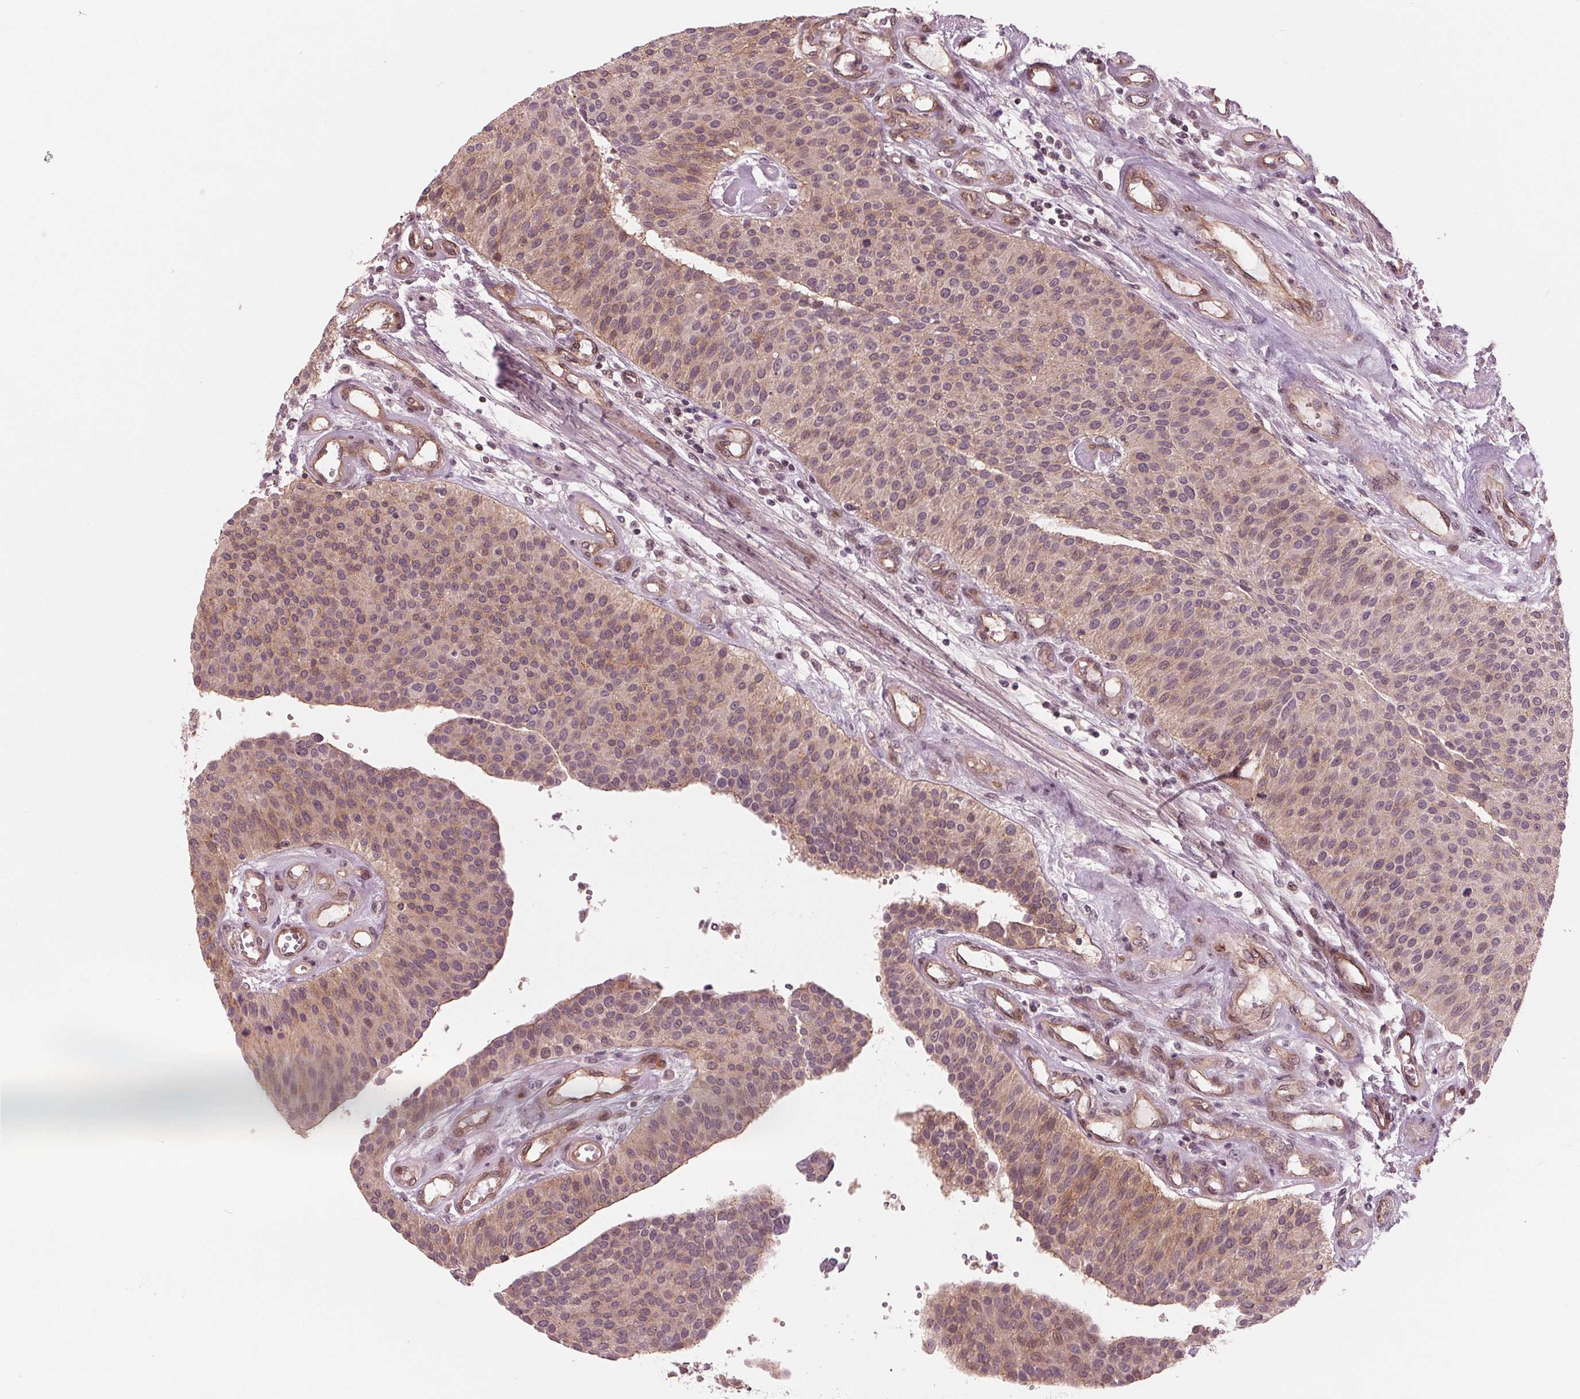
{"staining": {"intensity": "weak", "quantity": "<25%", "location": "cytoplasmic/membranous"}, "tissue": "urothelial cancer", "cell_type": "Tumor cells", "image_type": "cancer", "snomed": [{"axis": "morphology", "description": "Urothelial carcinoma, NOS"}, {"axis": "topography", "description": "Urinary bladder"}], "caption": "IHC image of neoplastic tissue: urothelial cancer stained with DAB (3,3'-diaminobenzidine) shows no significant protein expression in tumor cells.", "gene": "TXNIP", "patient": {"sex": "male", "age": 55}}